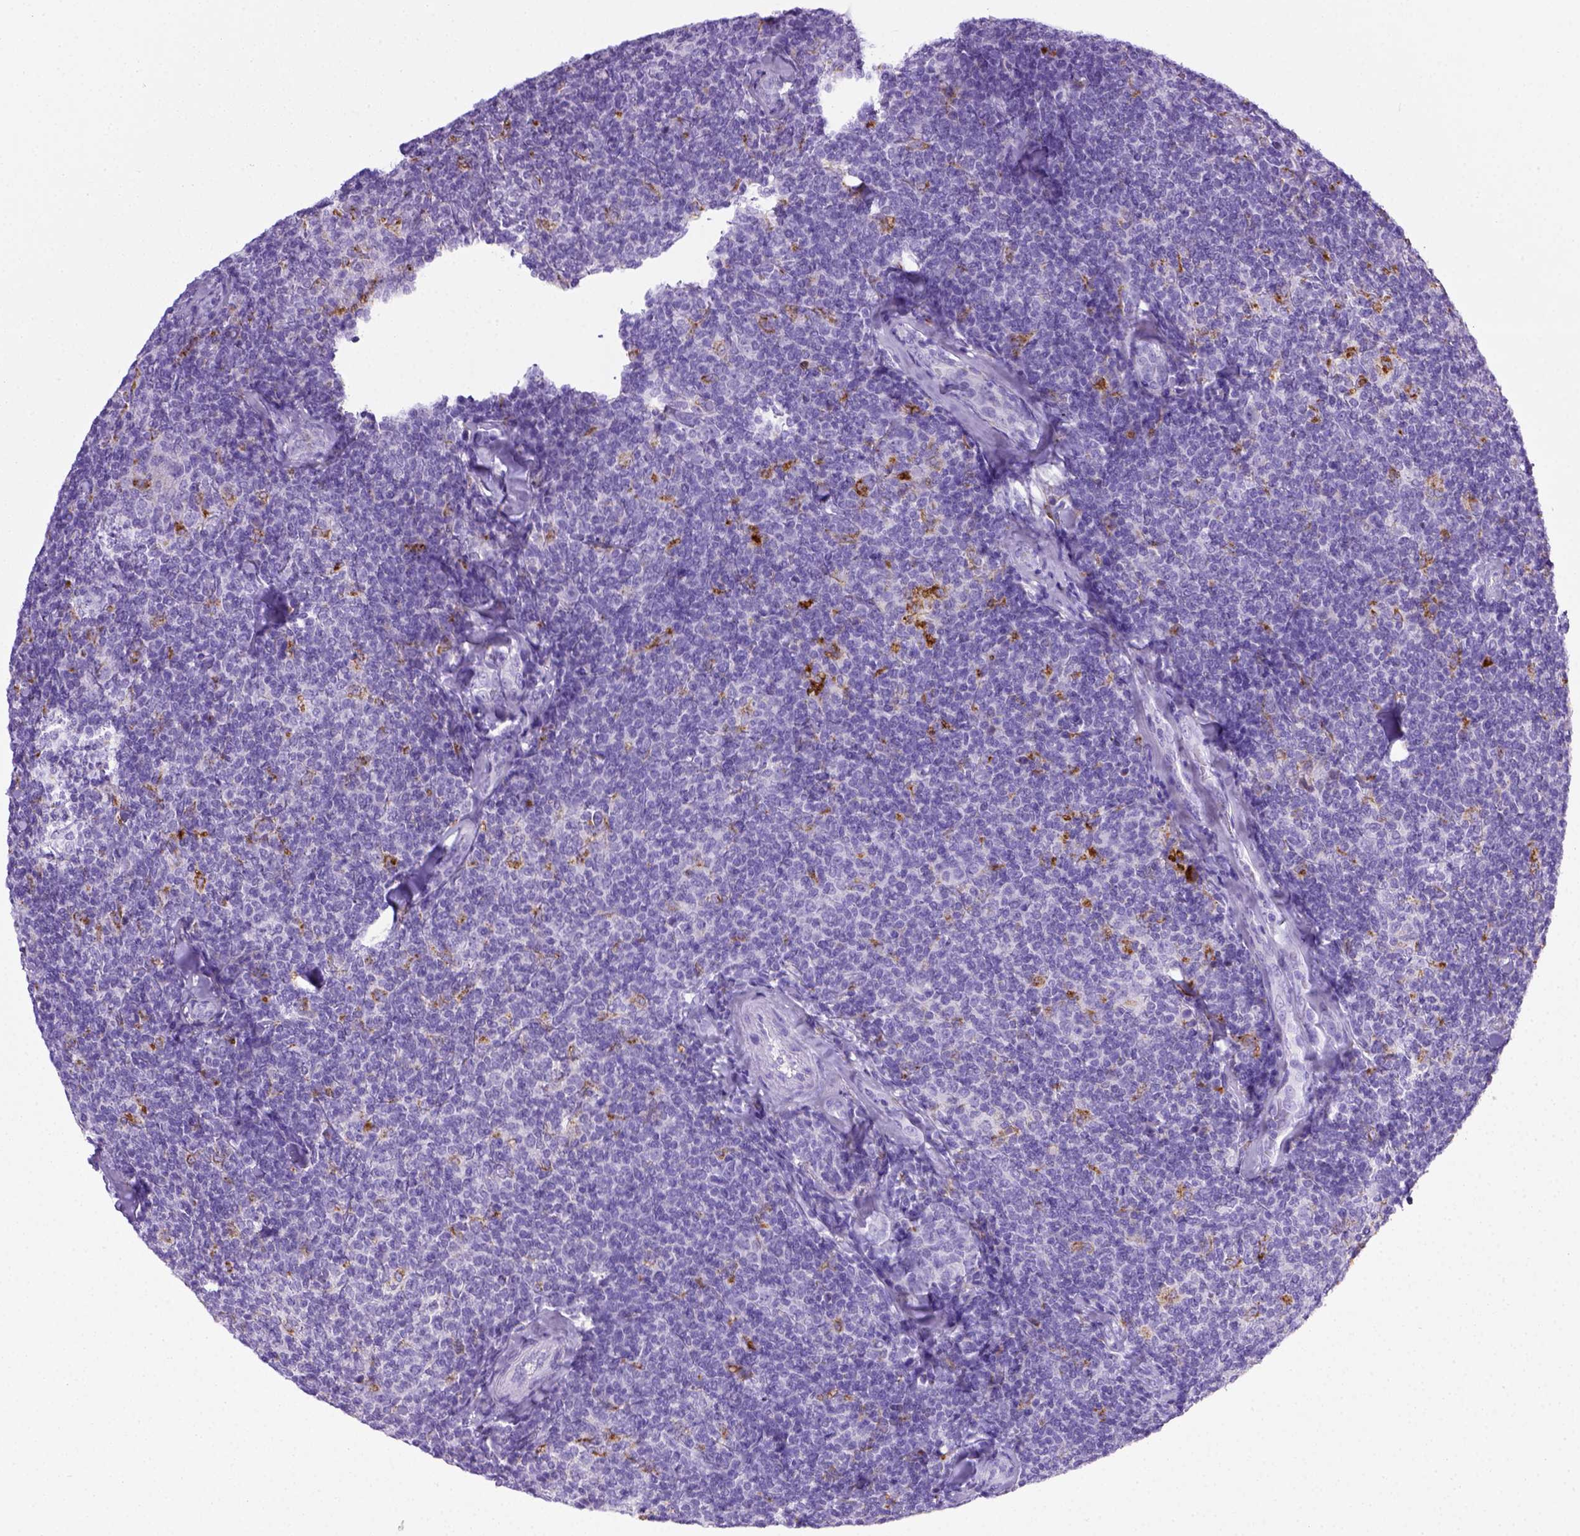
{"staining": {"intensity": "negative", "quantity": "none", "location": "none"}, "tissue": "lymphoma", "cell_type": "Tumor cells", "image_type": "cancer", "snomed": [{"axis": "morphology", "description": "Malignant lymphoma, non-Hodgkin's type, Low grade"}, {"axis": "topography", "description": "Lymph node"}], "caption": "DAB immunohistochemical staining of malignant lymphoma, non-Hodgkin's type (low-grade) exhibits no significant positivity in tumor cells.", "gene": "CD68", "patient": {"sex": "female", "age": 56}}